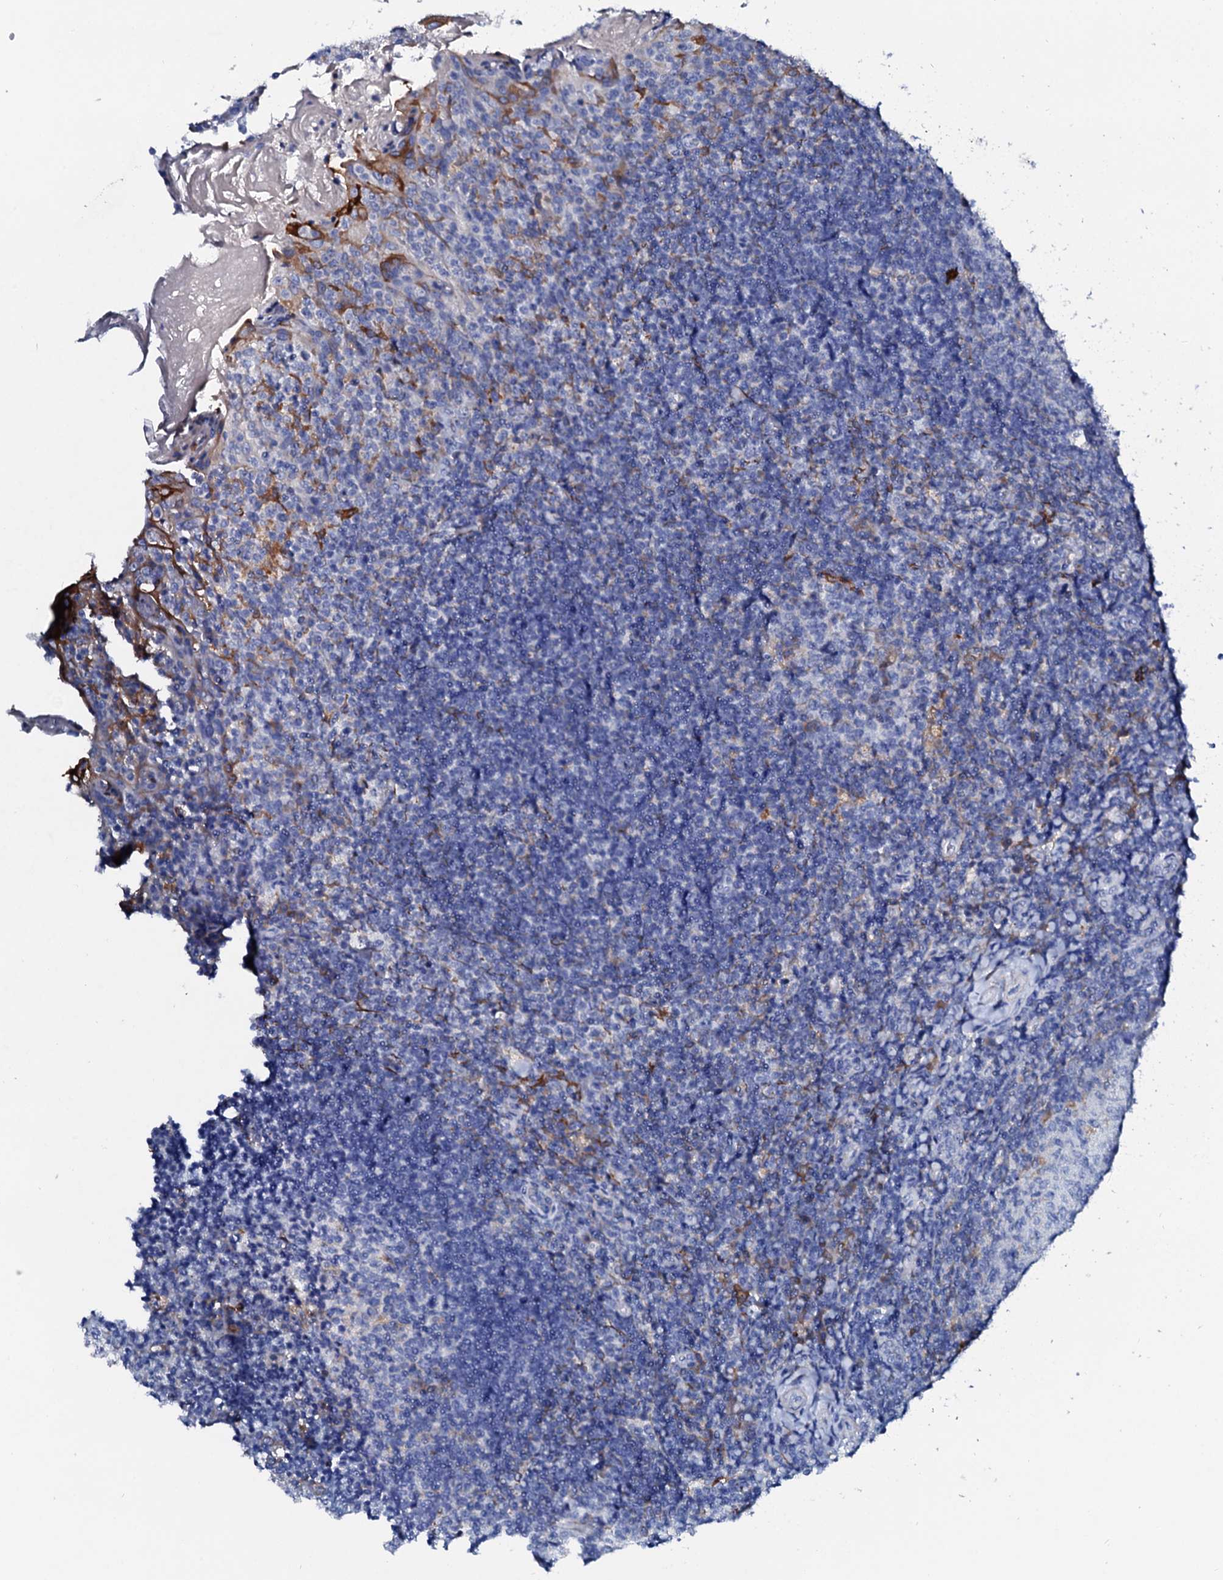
{"staining": {"intensity": "negative", "quantity": "none", "location": "none"}, "tissue": "tonsil", "cell_type": "Germinal center cells", "image_type": "normal", "snomed": [{"axis": "morphology", "description": "Normal tissue, NOS"}, {"axis": "topography", "description": "Tonsil"}], "caption": "Immunohistochemistry (IHC) of unremarkable human tonsil shows no expression in germinal center cells.", "gene": "GLB1L3", "patient": {"sex": "female", "age": 10}}